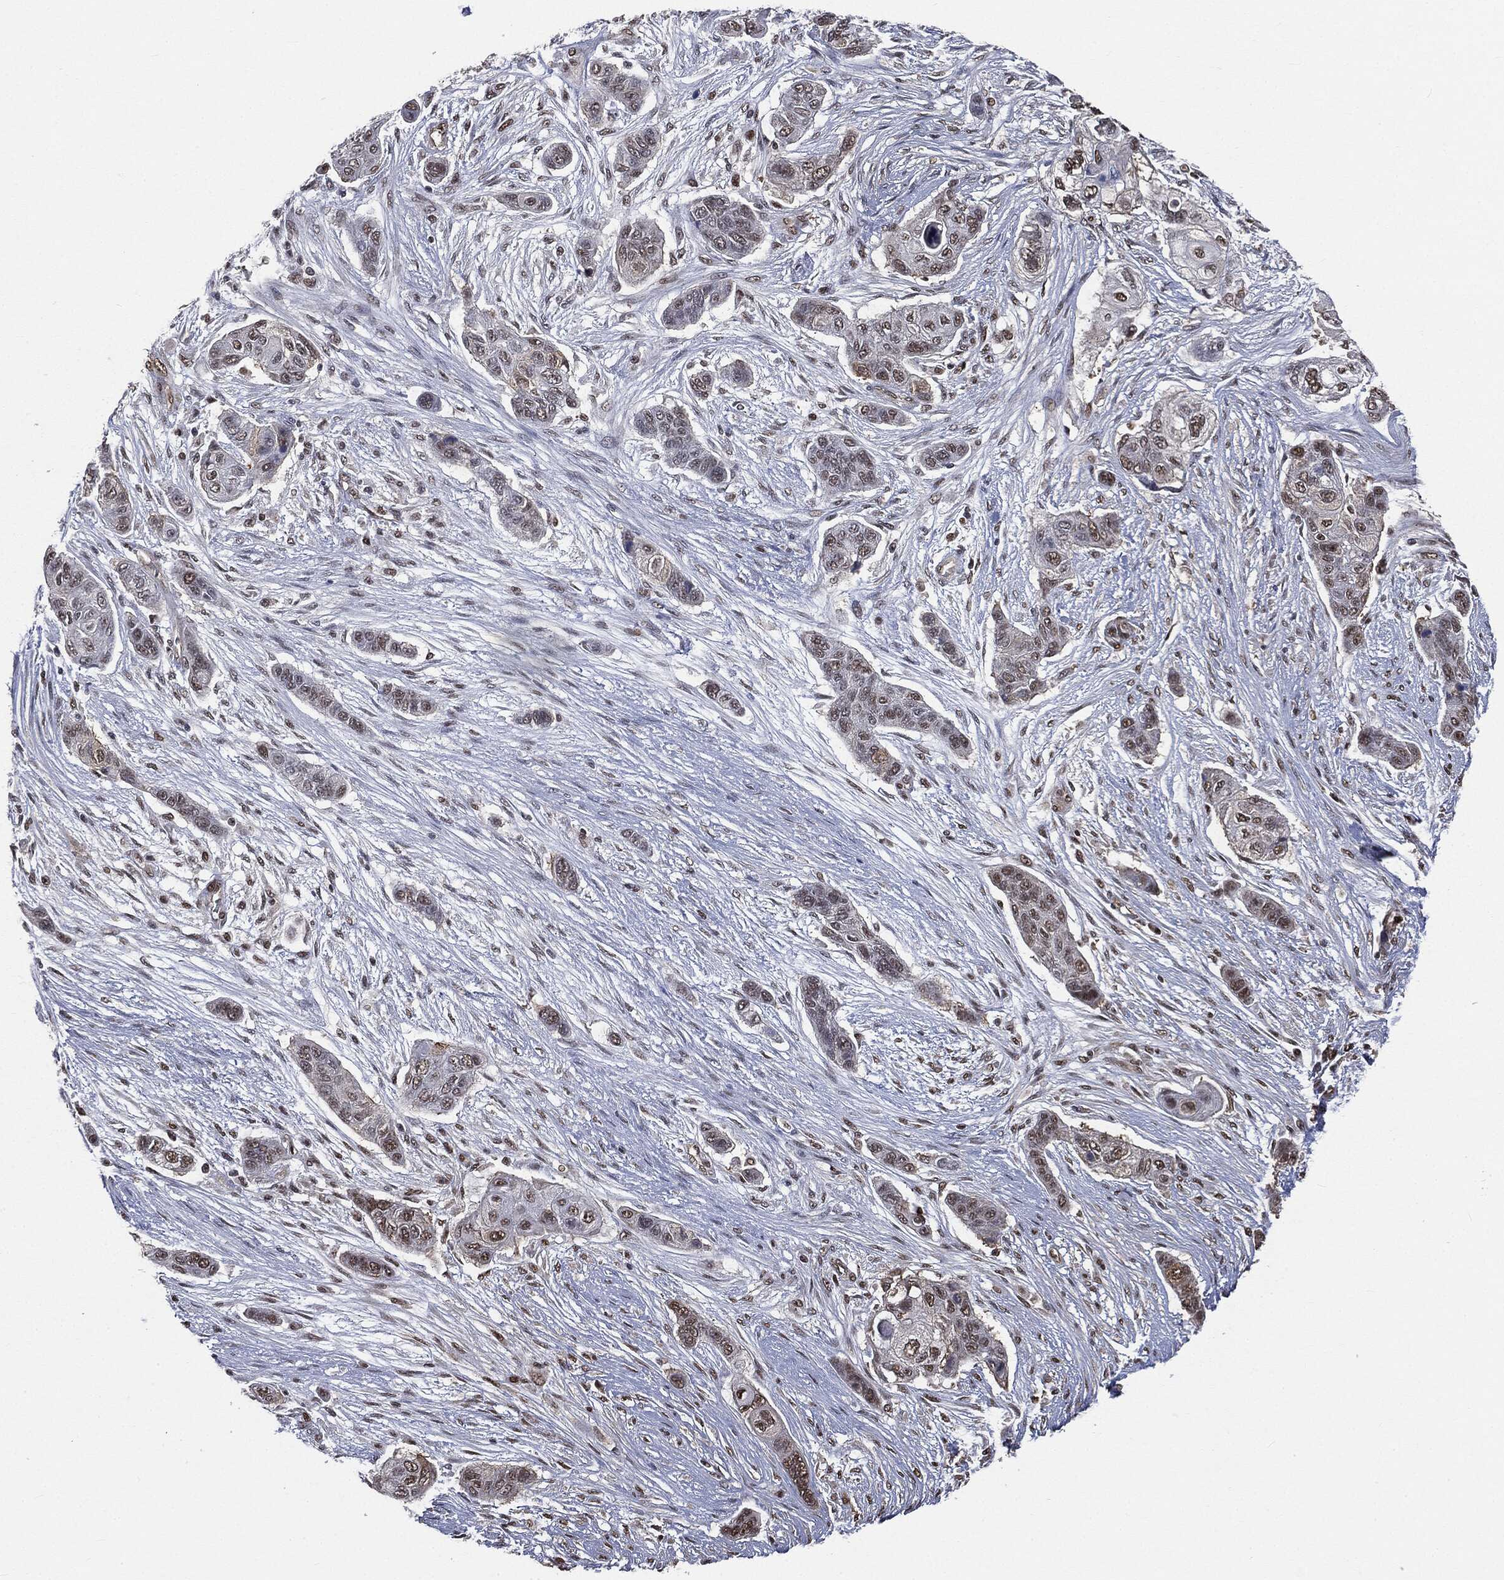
{"staining": {"intensity": "moderate", "quantity": "<25%", "location": "nuclear"}, "tissue": "lung cancer", "cell_type": "Tumor cells", "image_type": "cancer", "snomed": [{"axis": "morphology", "description": "Squamous cell carcinoma, NOS"}, {"axis": "topography", "description": "Lung"}], "caption": "A low amount of moderate nuclear positivity is identified in approximately <25% of tumor cells in lung cancer tissue. (brown staining indicates protein expression, while blue staining denotes nuclei).", "gene": "SHLD2", "patient": {"sex": "male", "age": 69}}